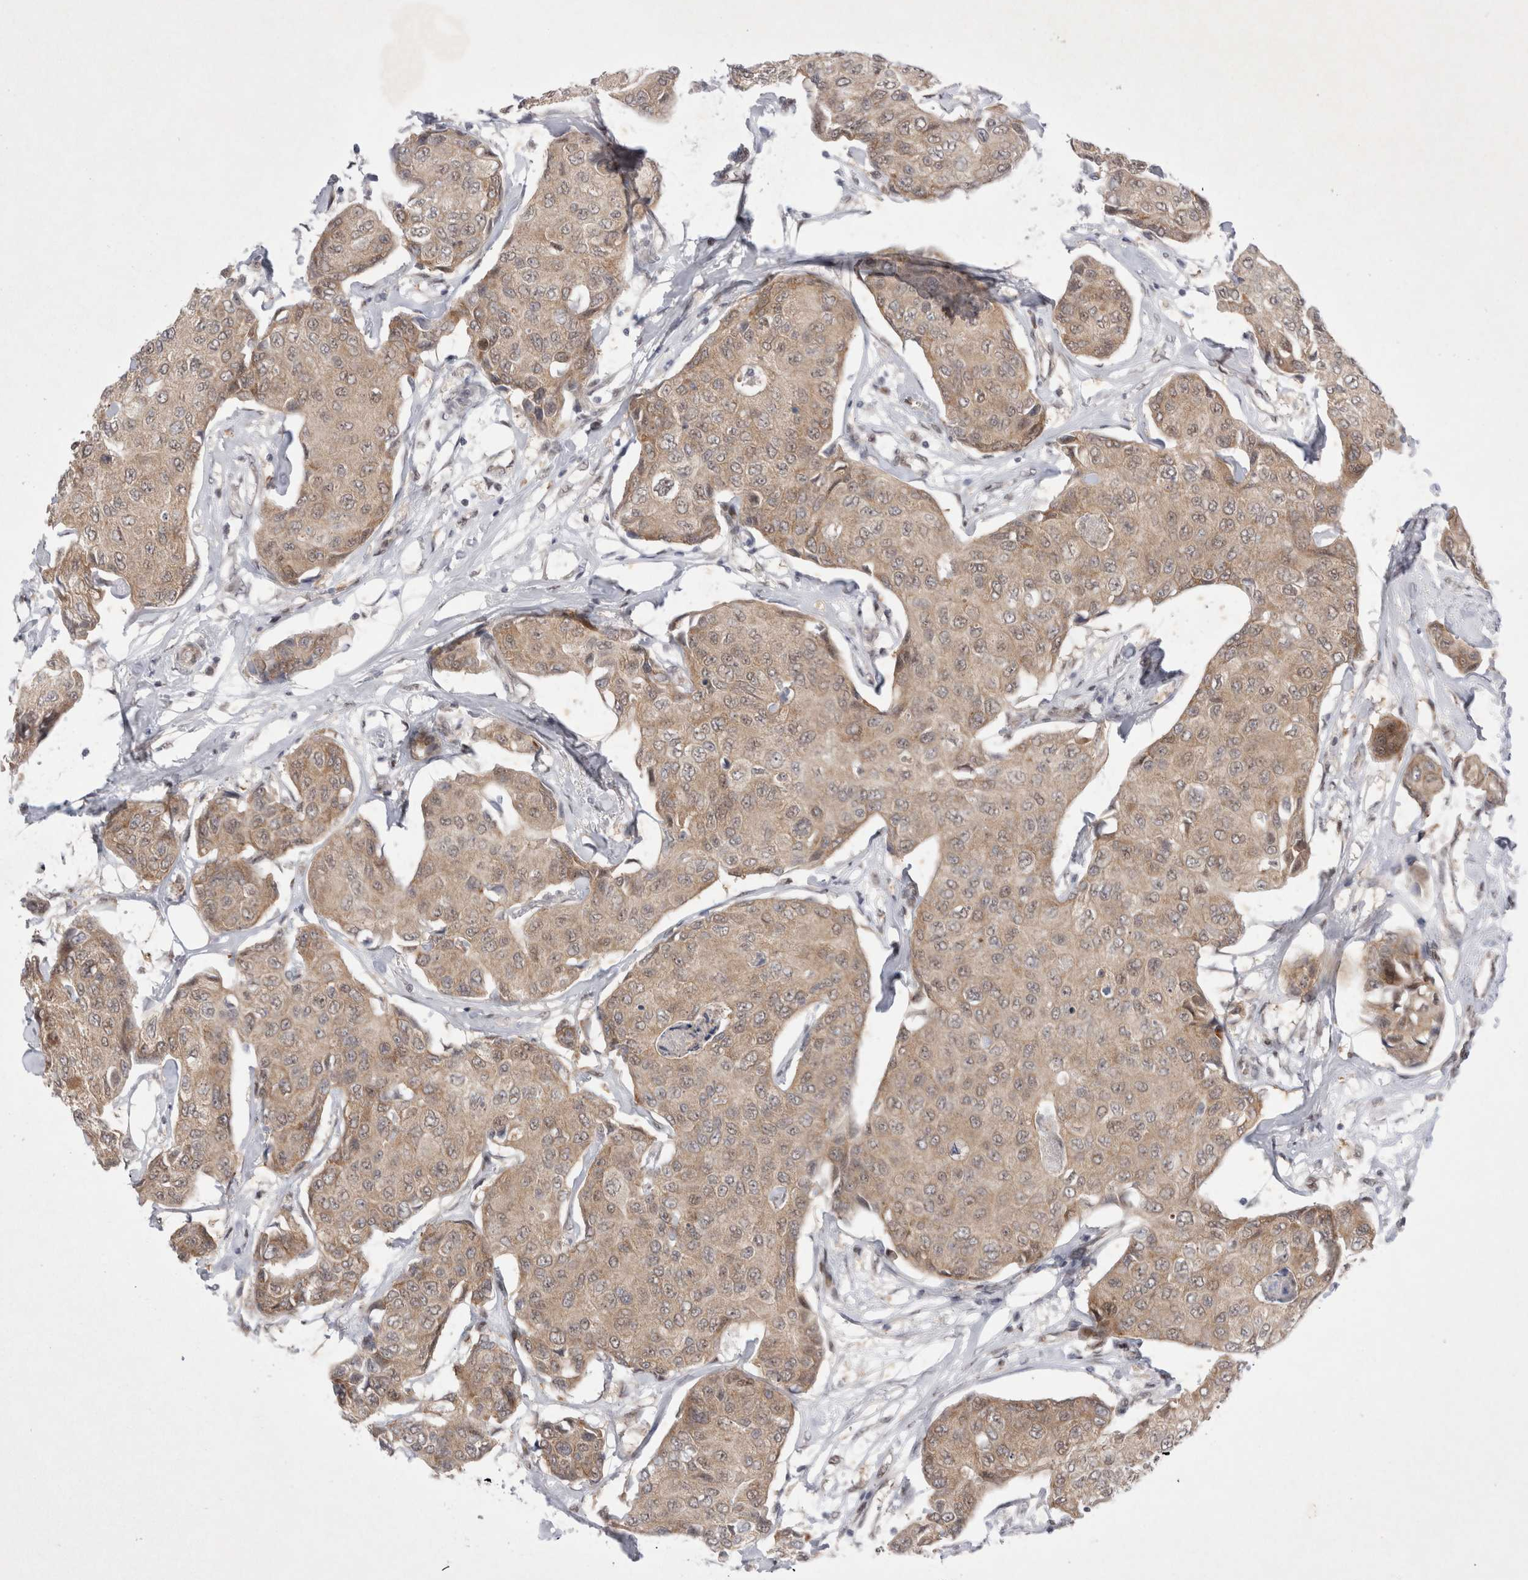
{"staining": {"intensity": "weak", "quantity": ">75%", "location": "cytoplasmic/membranous"}, "tissue": "breast cancer", "cell_type": "Tumor cells", "image_type": "cancer", "snomed": [{"axis": "morphology", "description": "Duct carcinoma"}, {"axis": "topography", "description": "Breast"}], "caption": "Immunohistochemistry micrograph of intraductal carcinoma (breast) stained for a protein (brown), which exhibits low levels of weak cytoplasmic/membranous staining in approximately >75% of tumor cells.", "gene": "WIPF2", "patient": {"sex": "female", "age": 80}}